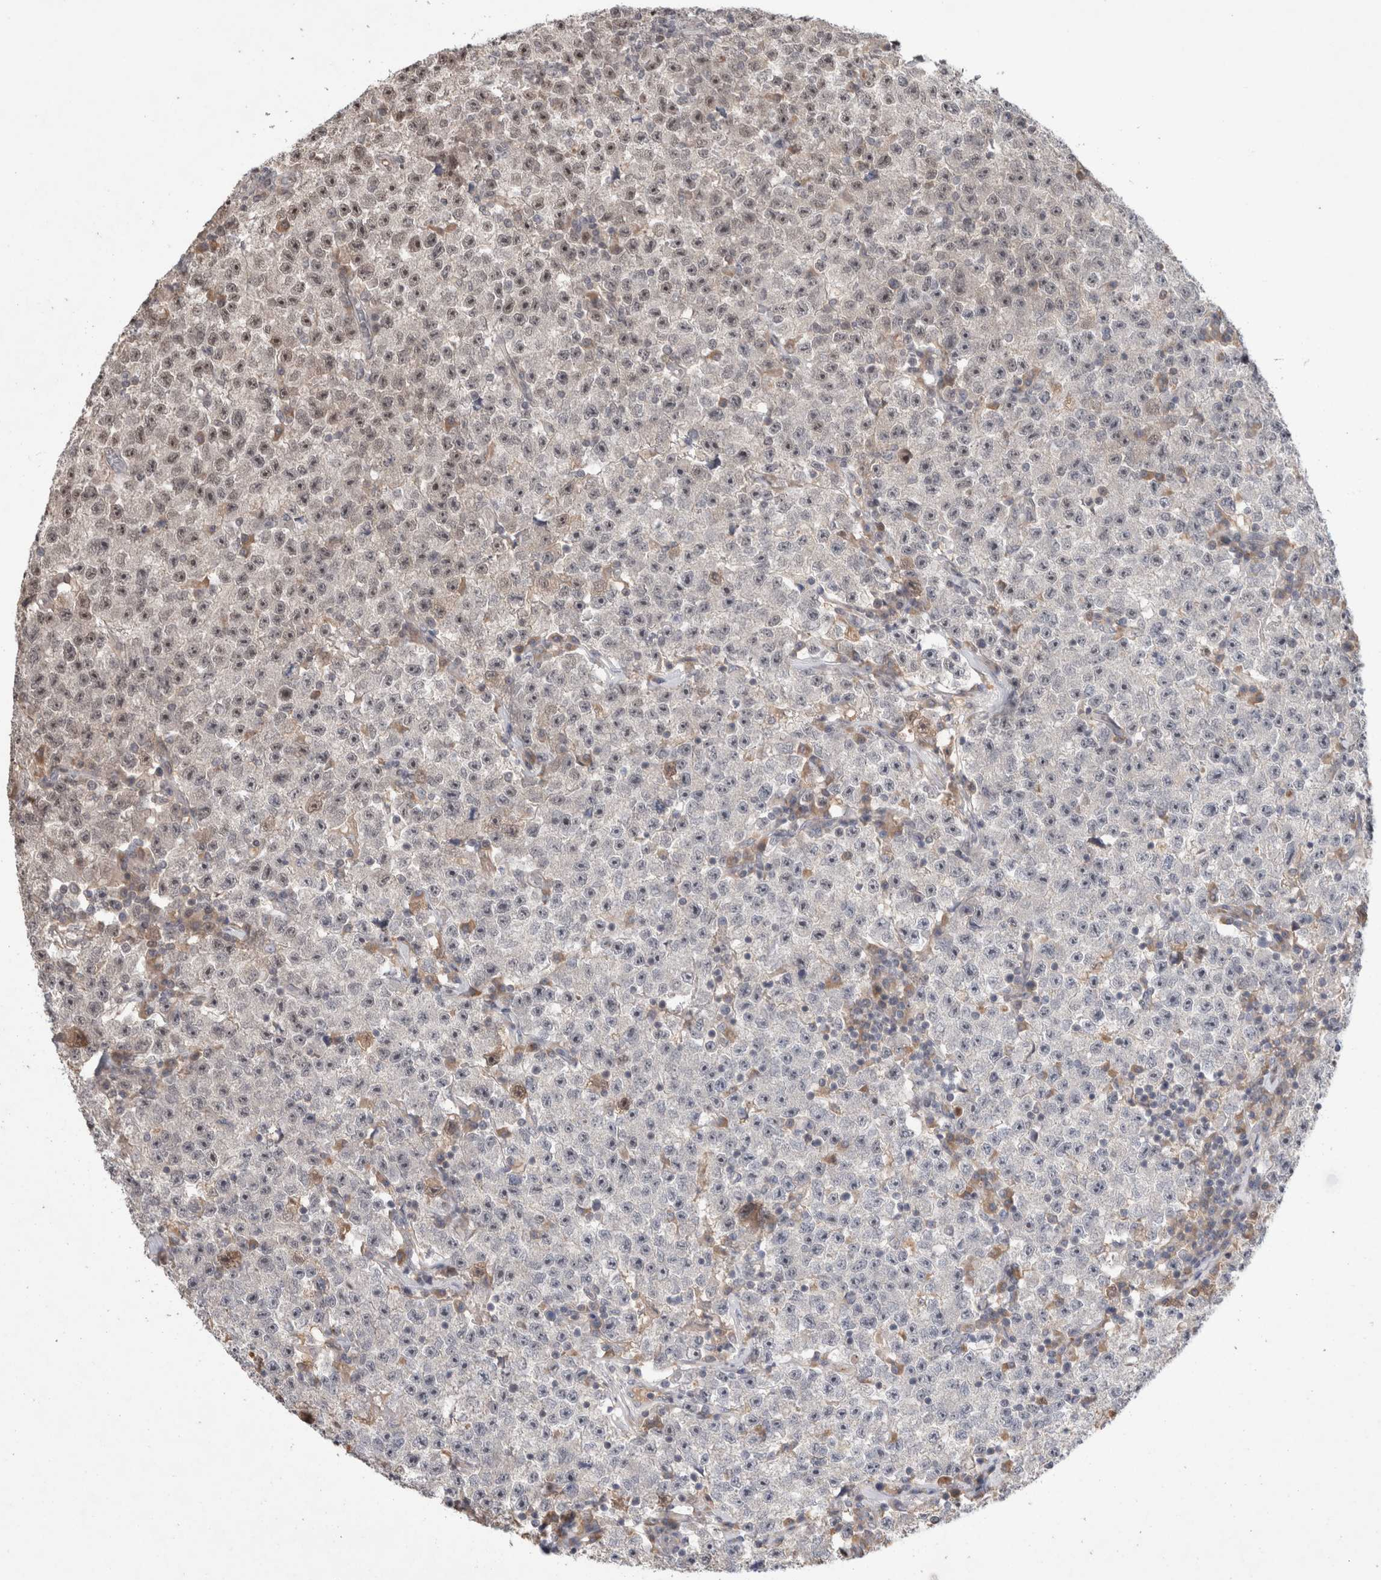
{"staining": {"intensity": "weak", "quantity": "<25%", "location": "nuclear"}, "tissue": "testis cancer", "cell_type": "Tumor cells", "image_type": "cancer", "snomed": [{"axis": "morphology", "description": "Seminoma, NOS"}, {"axis": "topography", "description": "Testis"}], "caption": "An immunohistochemistry (IHC) photomicrograph of testis cancer (seminoma) is shown. There is no staining in tumor cells of testis cancer (seminoma).", "gene": "SYDE2", "patient": {"sex": "male", "age": 22}}